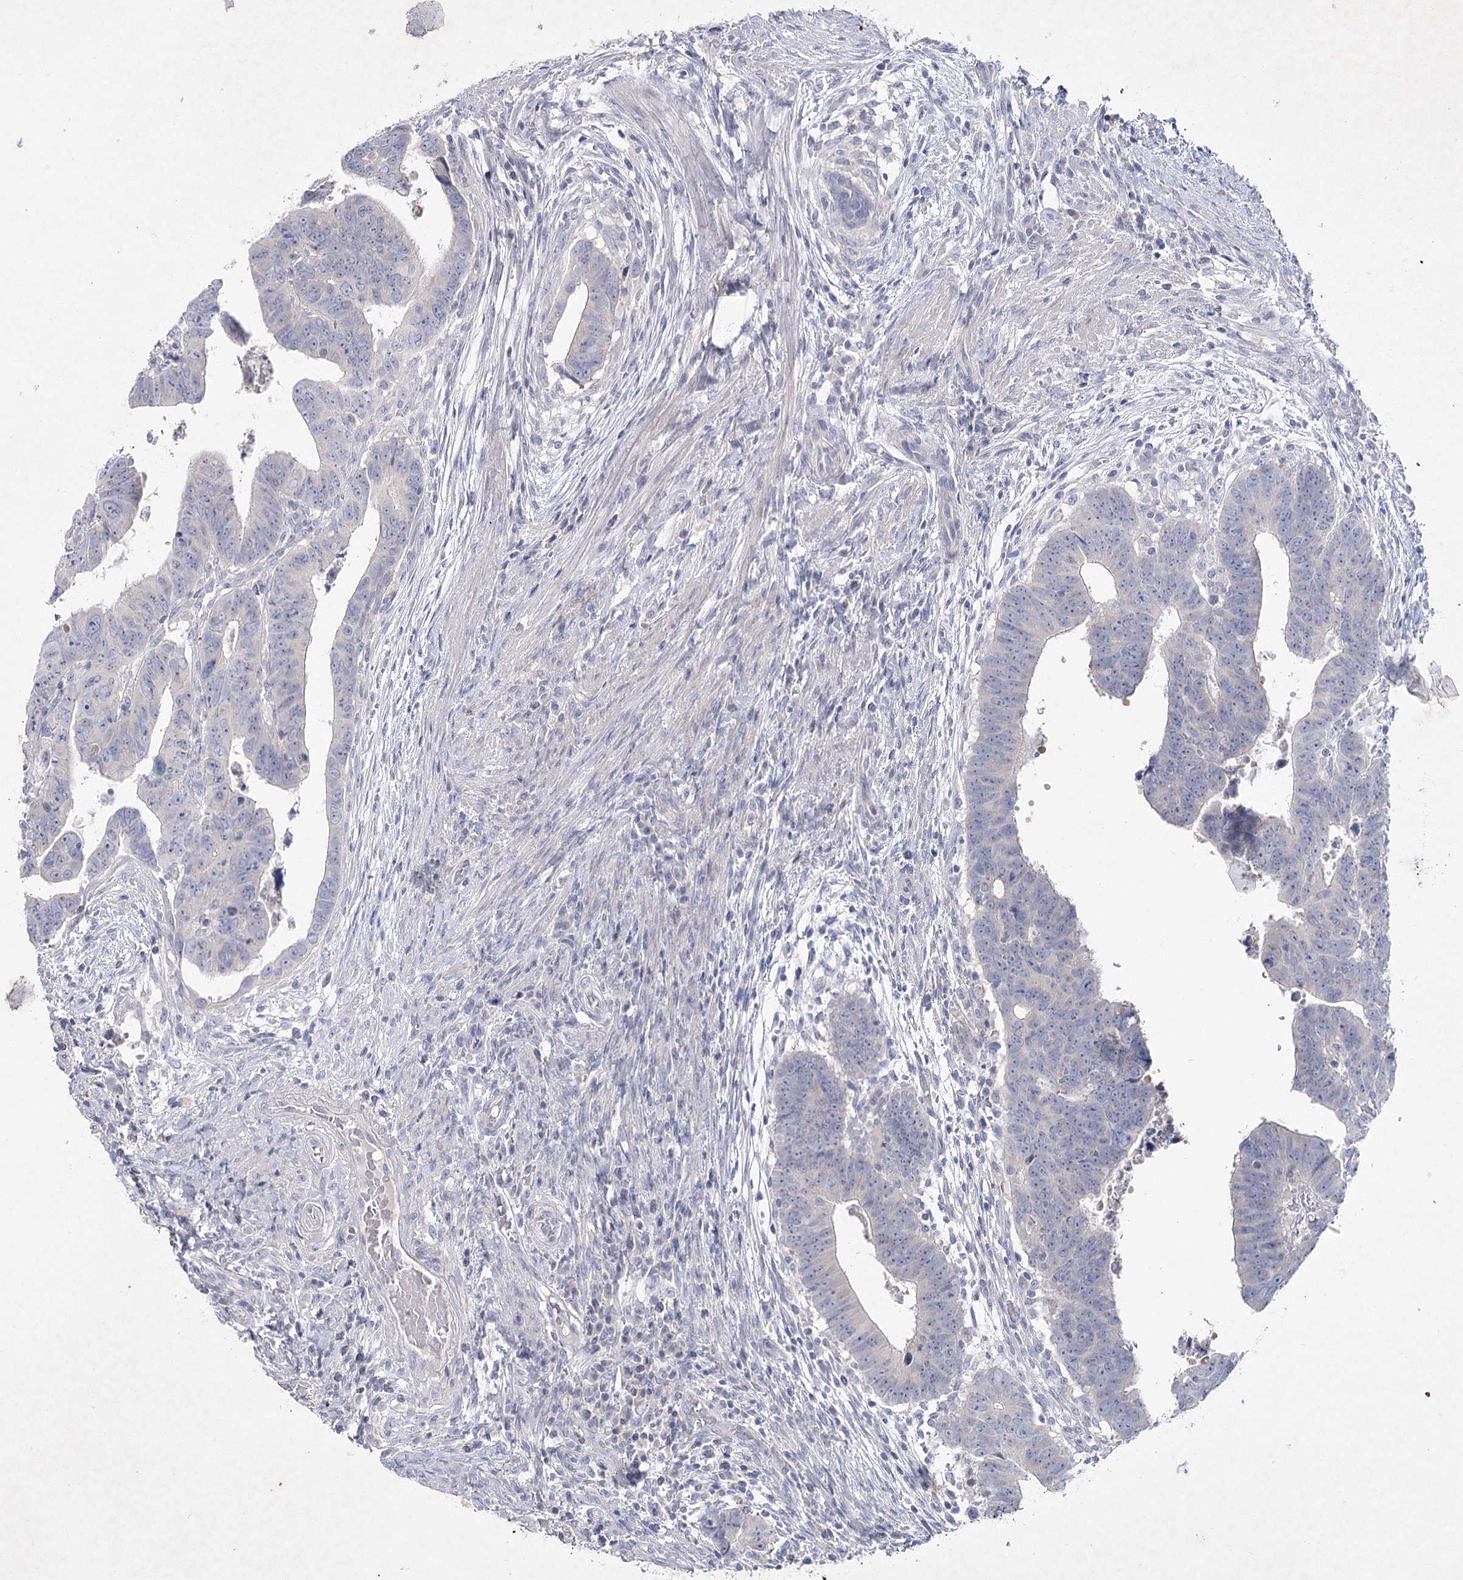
{"staining": {"intensity": "negative", "quantity": "none", "location": "none"}, "tissue": "colorectal cancer", "cell_type": "Tumor cells", "image_type": "cancer", "snomed": [{"axis": "morphology", "description": "Normal tissue, NOS"}, {"axis": "morphology", "description": "Adenocarcinoma, NOS"}, {"axis": "topography", "description": "Rectum"}], "caption": "Immunohistochemistry micrograph of neoplastic tissue: human colorectal adenocarcinoma stained with DAB reveals no significant protein staining in tumor cells. (Brightfield microscopy of DAB immunohistochemistry at high magnification).", "gene": "MAP3K13", "patient": {"sex": "female", "age": 65}}